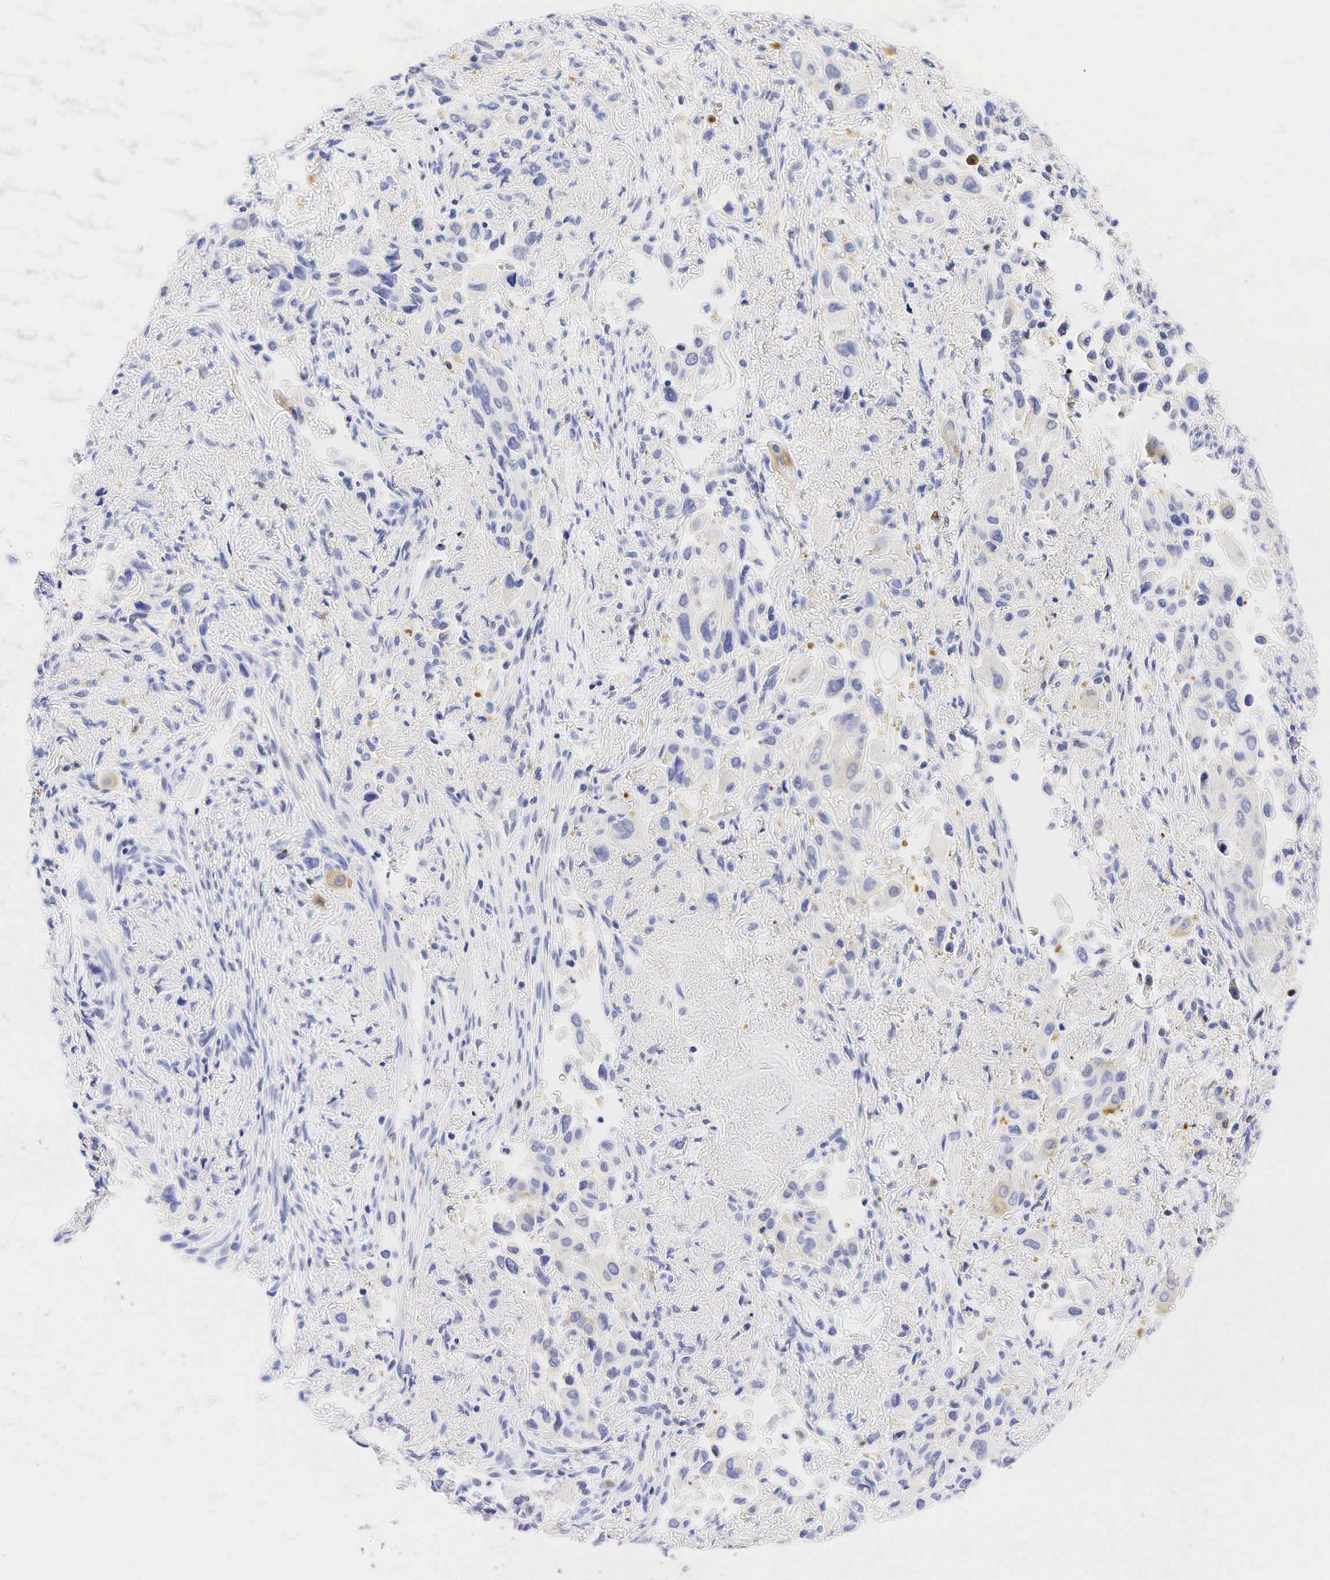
{"staining": {"intensity": "negative", "quantity": "none", "location": "none"}, "tissue": "lung cancer", "cell_type": "Tumor cells", "image_type": "cancer", "snomed": [{"axis": "morphology", "description": "Adenocarcinoma, NOS"}, {"axis": "topography", "description": "Lung"}], "caption": "Tumor cells are negative for protein expression in human lung adenocarcinoma.", "gene": "TNFRSF8", "patient": {"sex": "male", "age": 68}}